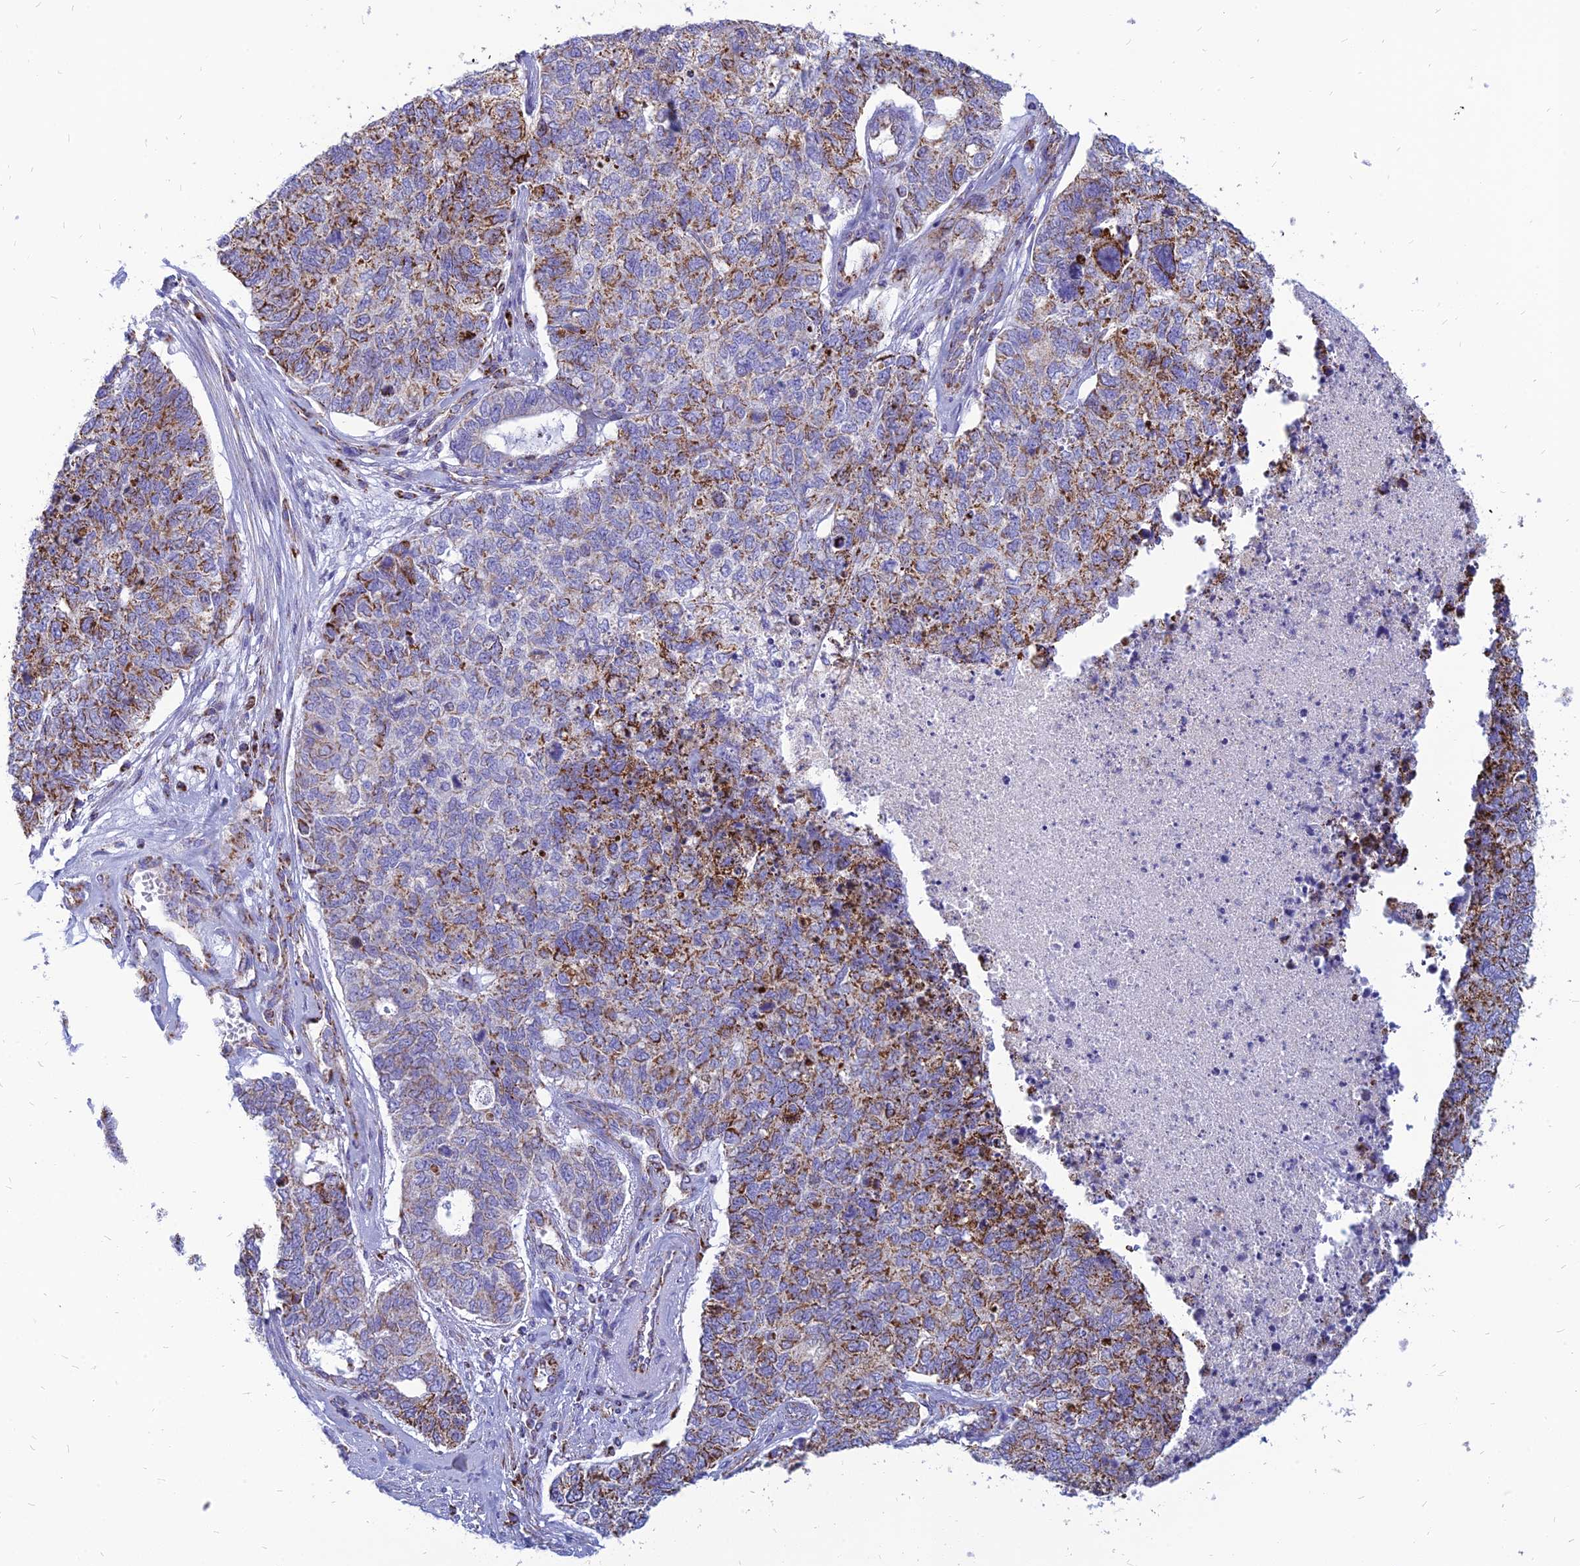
{"staining": {"intensity": "moderate", "quantity": "25%-75%", "location": "cytoplasmic/membranous"}, "tissue": "cervical cancer", "cell_type": "Tumor cells", "image_type": "cancer", "snomed": [{"axis": "morphology", "description": "Squamous cell carcinoma, NOS"}, {"axis": "topography", "description": "Cervix"}], "caption": "Immunohistochemical staining of cervical cancer shows moderate cytoplasmic/membranous protein staining in approximately 25%-75% of tumor cells.", "gene": "PACC1", "patient": {"sex": "female", "age": 63}}